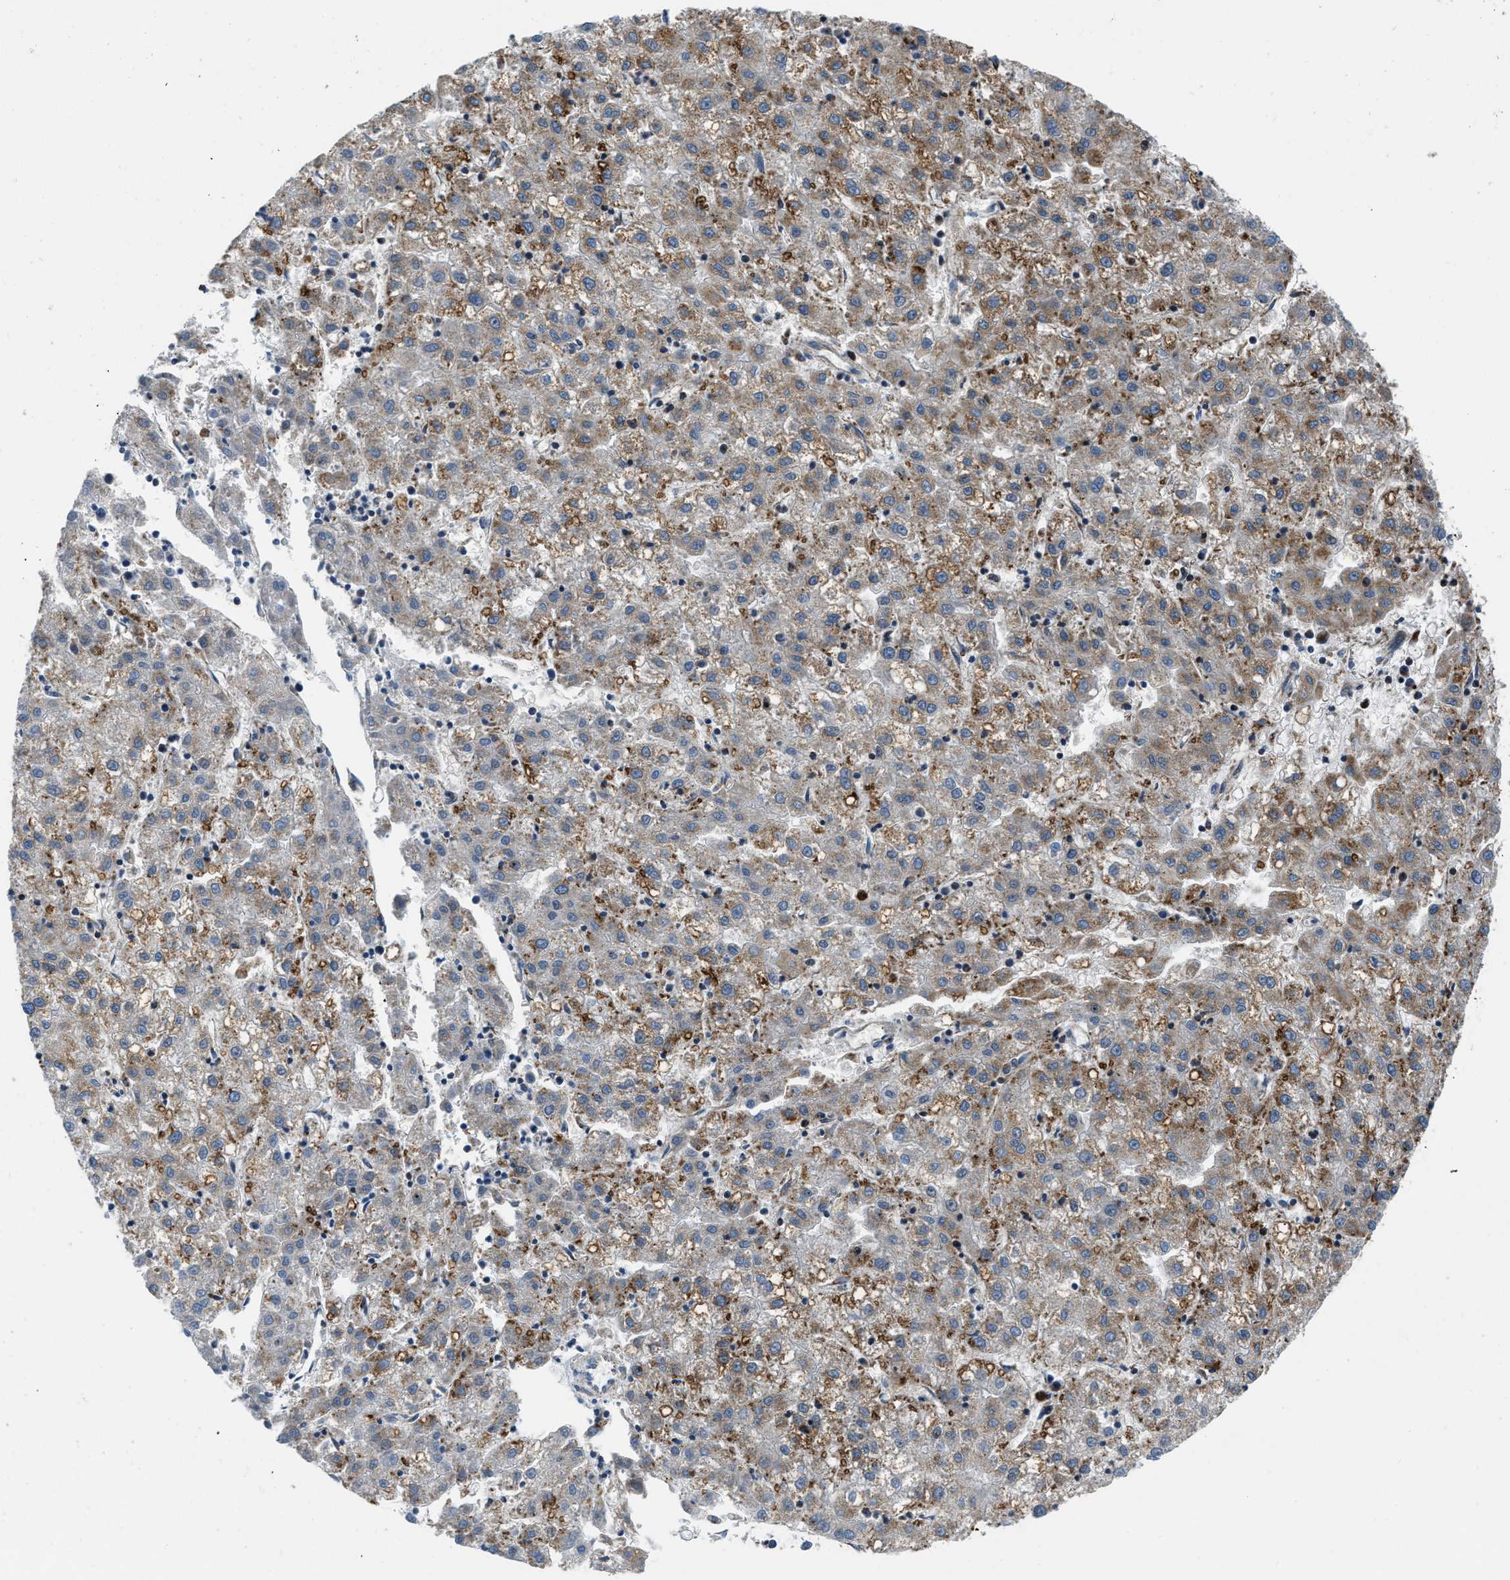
{"staining": {"intensity": "moderate", "quantity": "25%-75%", "location": "cytoplasmic/membranous"}, "tissue": "liver cancer", "cell_type": "Tumor cells", "image_type": "cancer", "snomed": [{"axis": "morphology", "description": "Carcinoma, Hepatocellular, NOS"}, {"axis": "topography", "description": "Liver"}], "caption": "A photomicrograph showing moderate cytoplasmic/membranous positivity in about 25%-75% of tumor cells in liver hepatocellular carcinoma, as visualized by brown immunohistochemical staining.", "gene": "GSDME", "patient": {"sex": "male", "age": 72}}